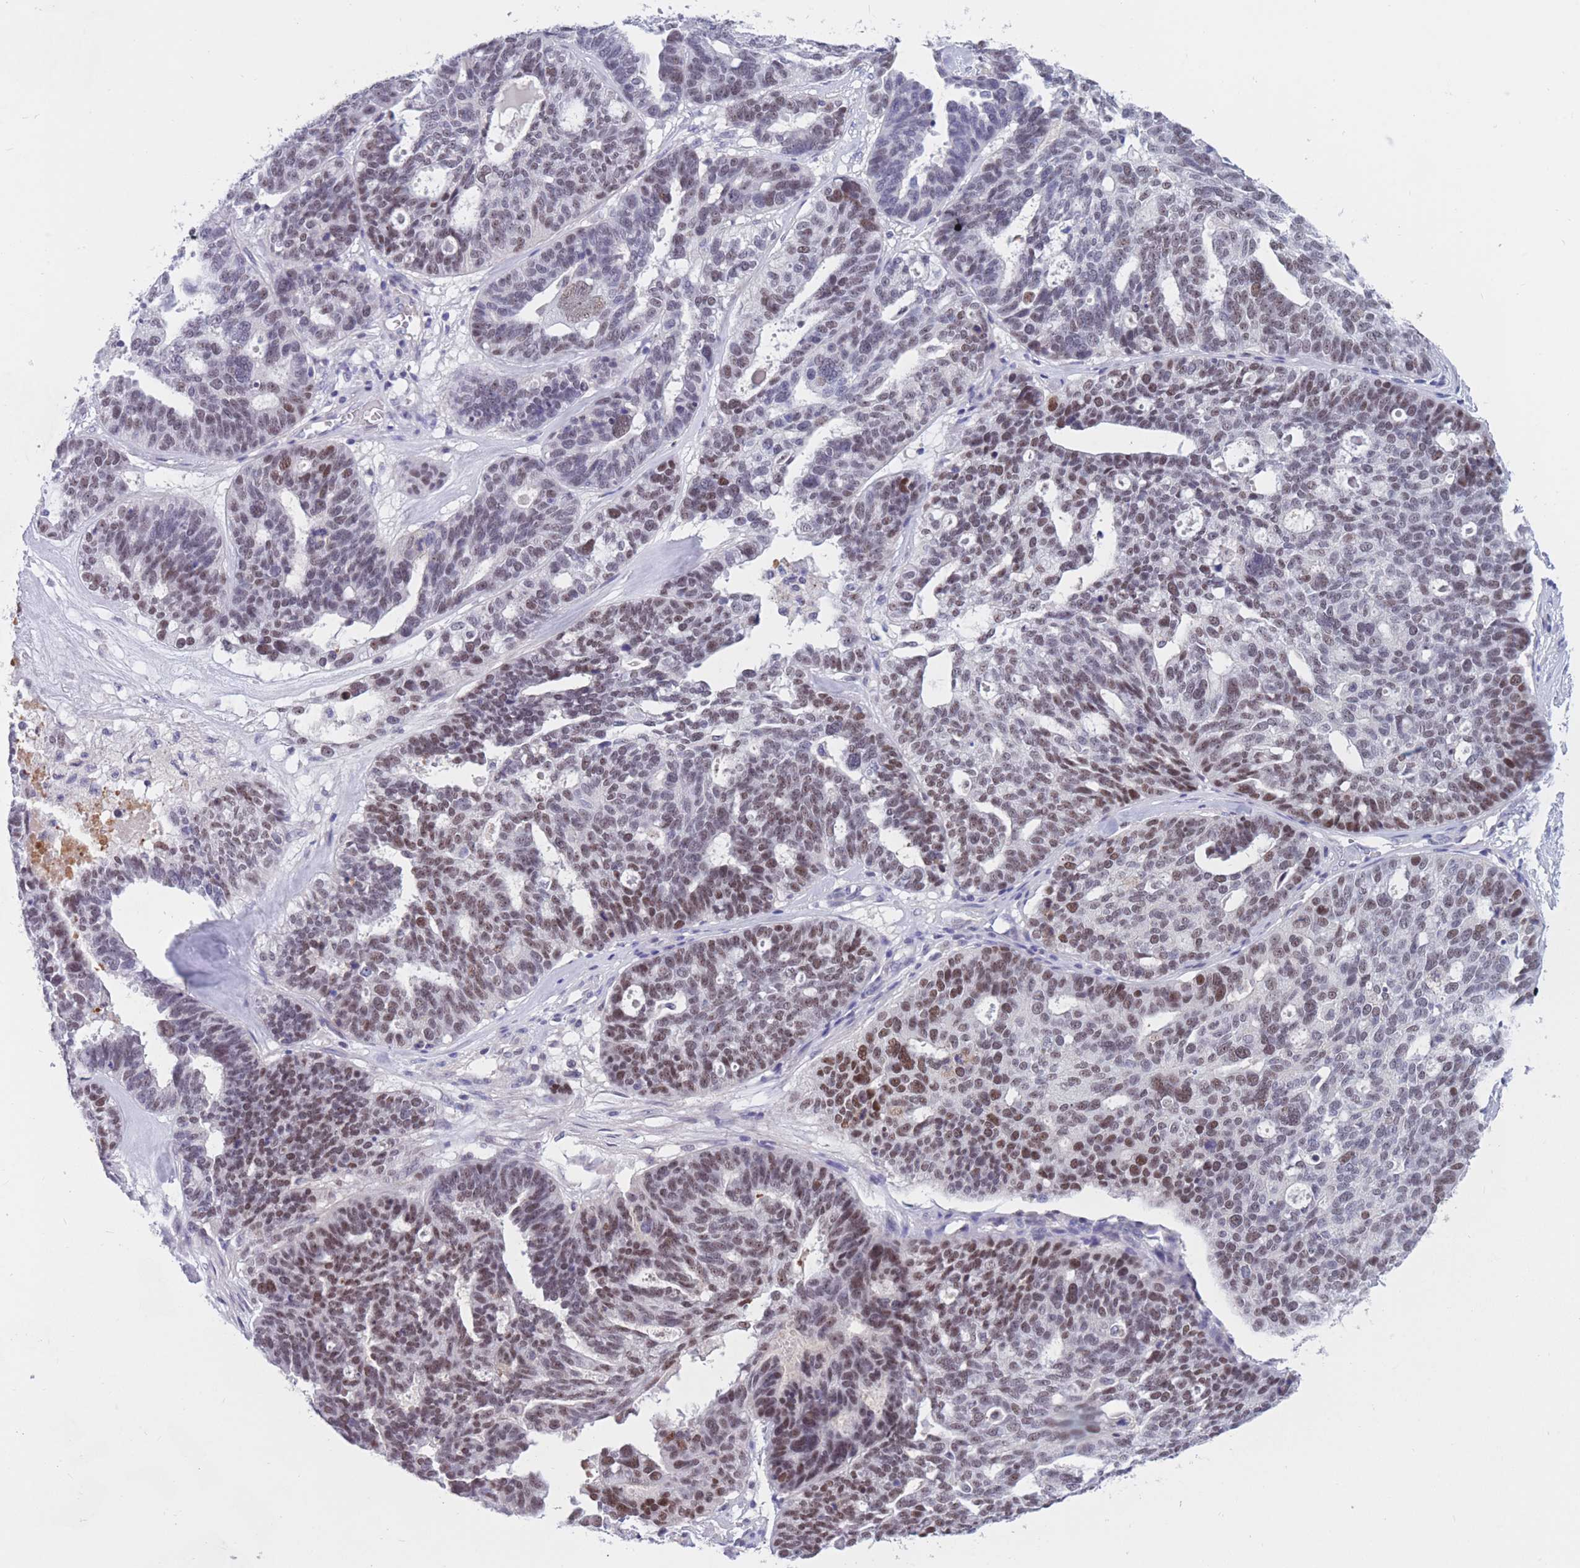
{"staining": {"intensity": "moderate", "quantity": "25%-75%", "location": "nuclear"}, "tissue": "ovarian cancer", "cell_type": "Tumor cells", "image_type": "cancer", "snomed": [{"axis": "morphology", "description": "Cystadenocarcinoma, serous, NOS"}, {"axis": "topography", "description": "Ovary"}], "caption": "Brown immunohistochemical staining in human ovarian cancer reveals moderate nuclear staining in approximately 25%-75% of tumor cells. (Brightfield microscopy of DAB IHC at high magnification).", "gene": "BOP1", "patient": {"sex": "female", "age": 59}}